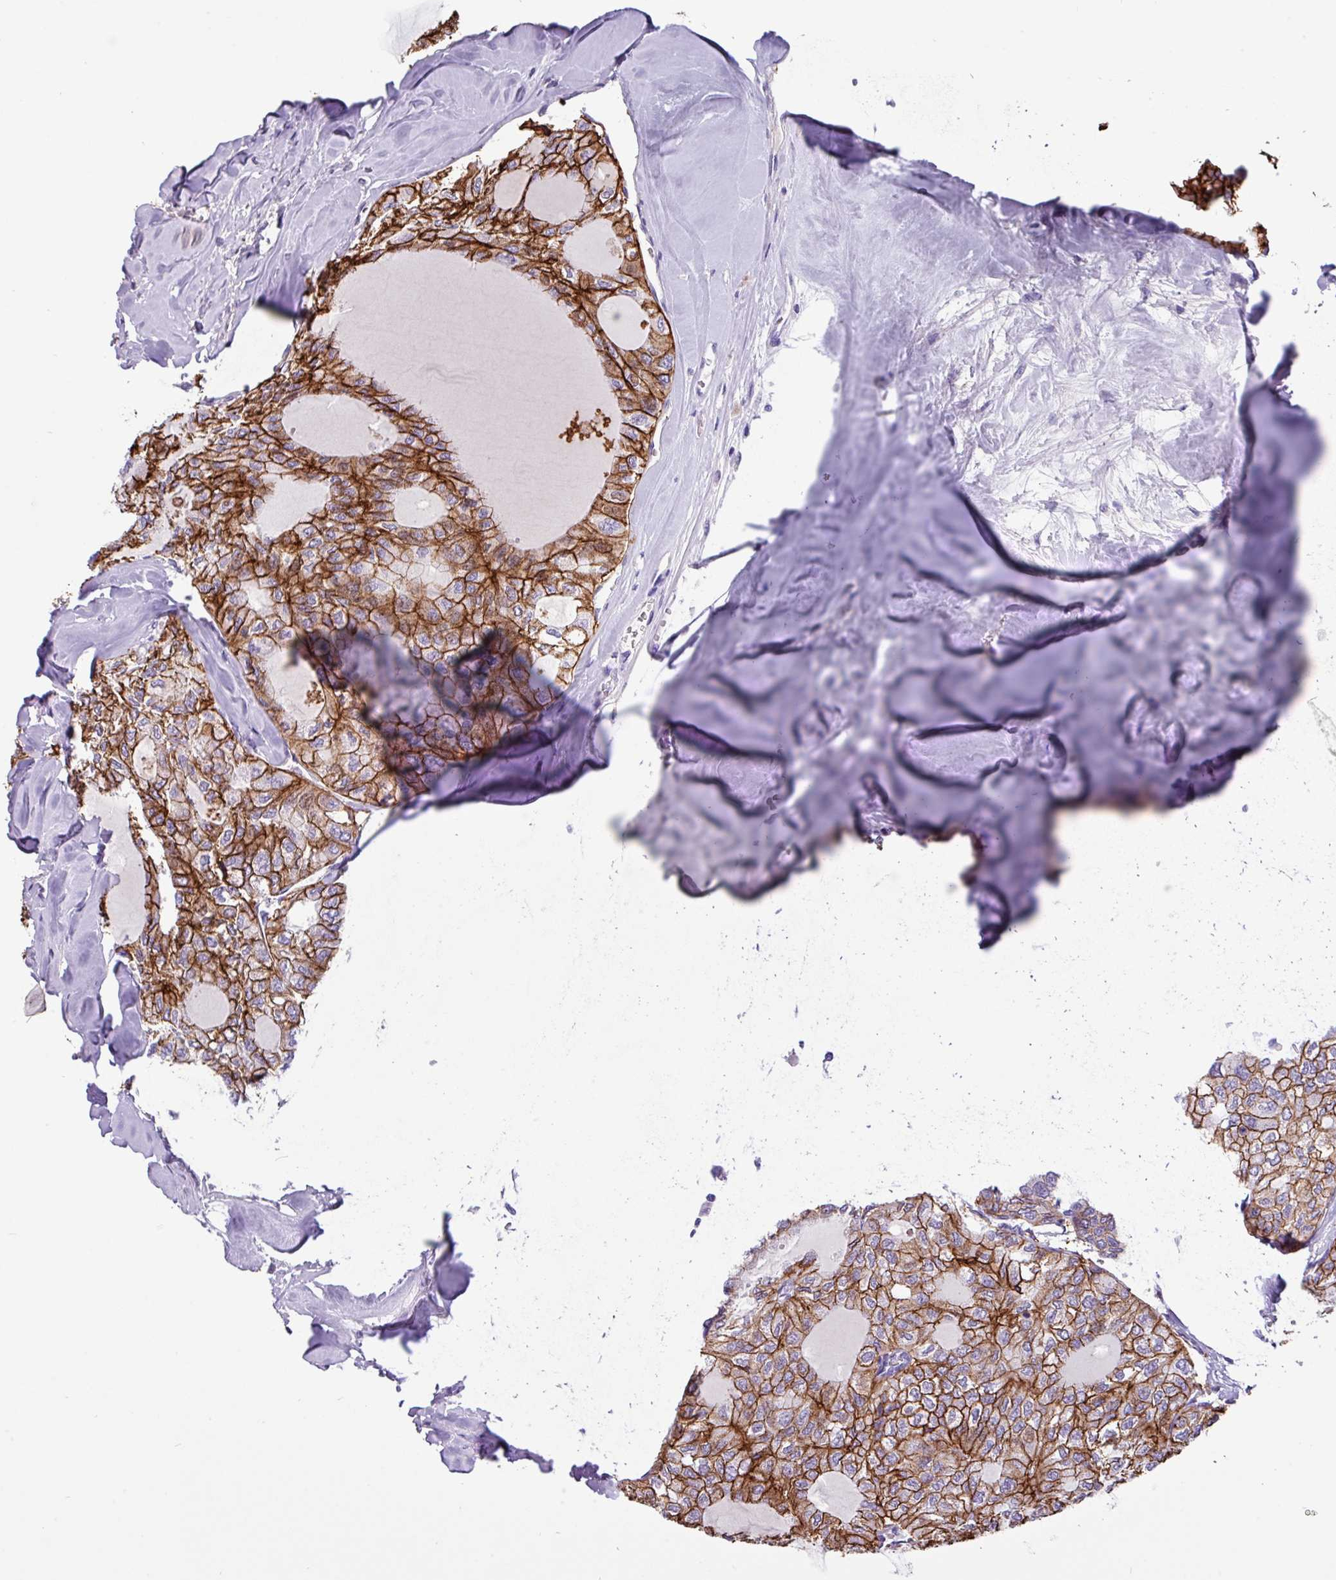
{"staining": {"intensity": "strong", "quantity": ">75%", "location": "cytoplasmic/membranous"}, "tissue": "thyroid cancer", "cell_type": "Tumor cells", "image_type": "cancer", "snomed": [{"axis": "morphology", "description": "Follicular adenoma carcinoma, NOS"}, {"axis": "topography", "description": "Thyroid gland"}], "caption": "IHC photomicrograph of thyroid cancer stained for a protein (brown), which reveals high levels of strong cytoplasmic/membranous positivity in about >75% of tumor cells.", "gene": "EPCAM", "patient": {"sex": "male", "age": 75}}